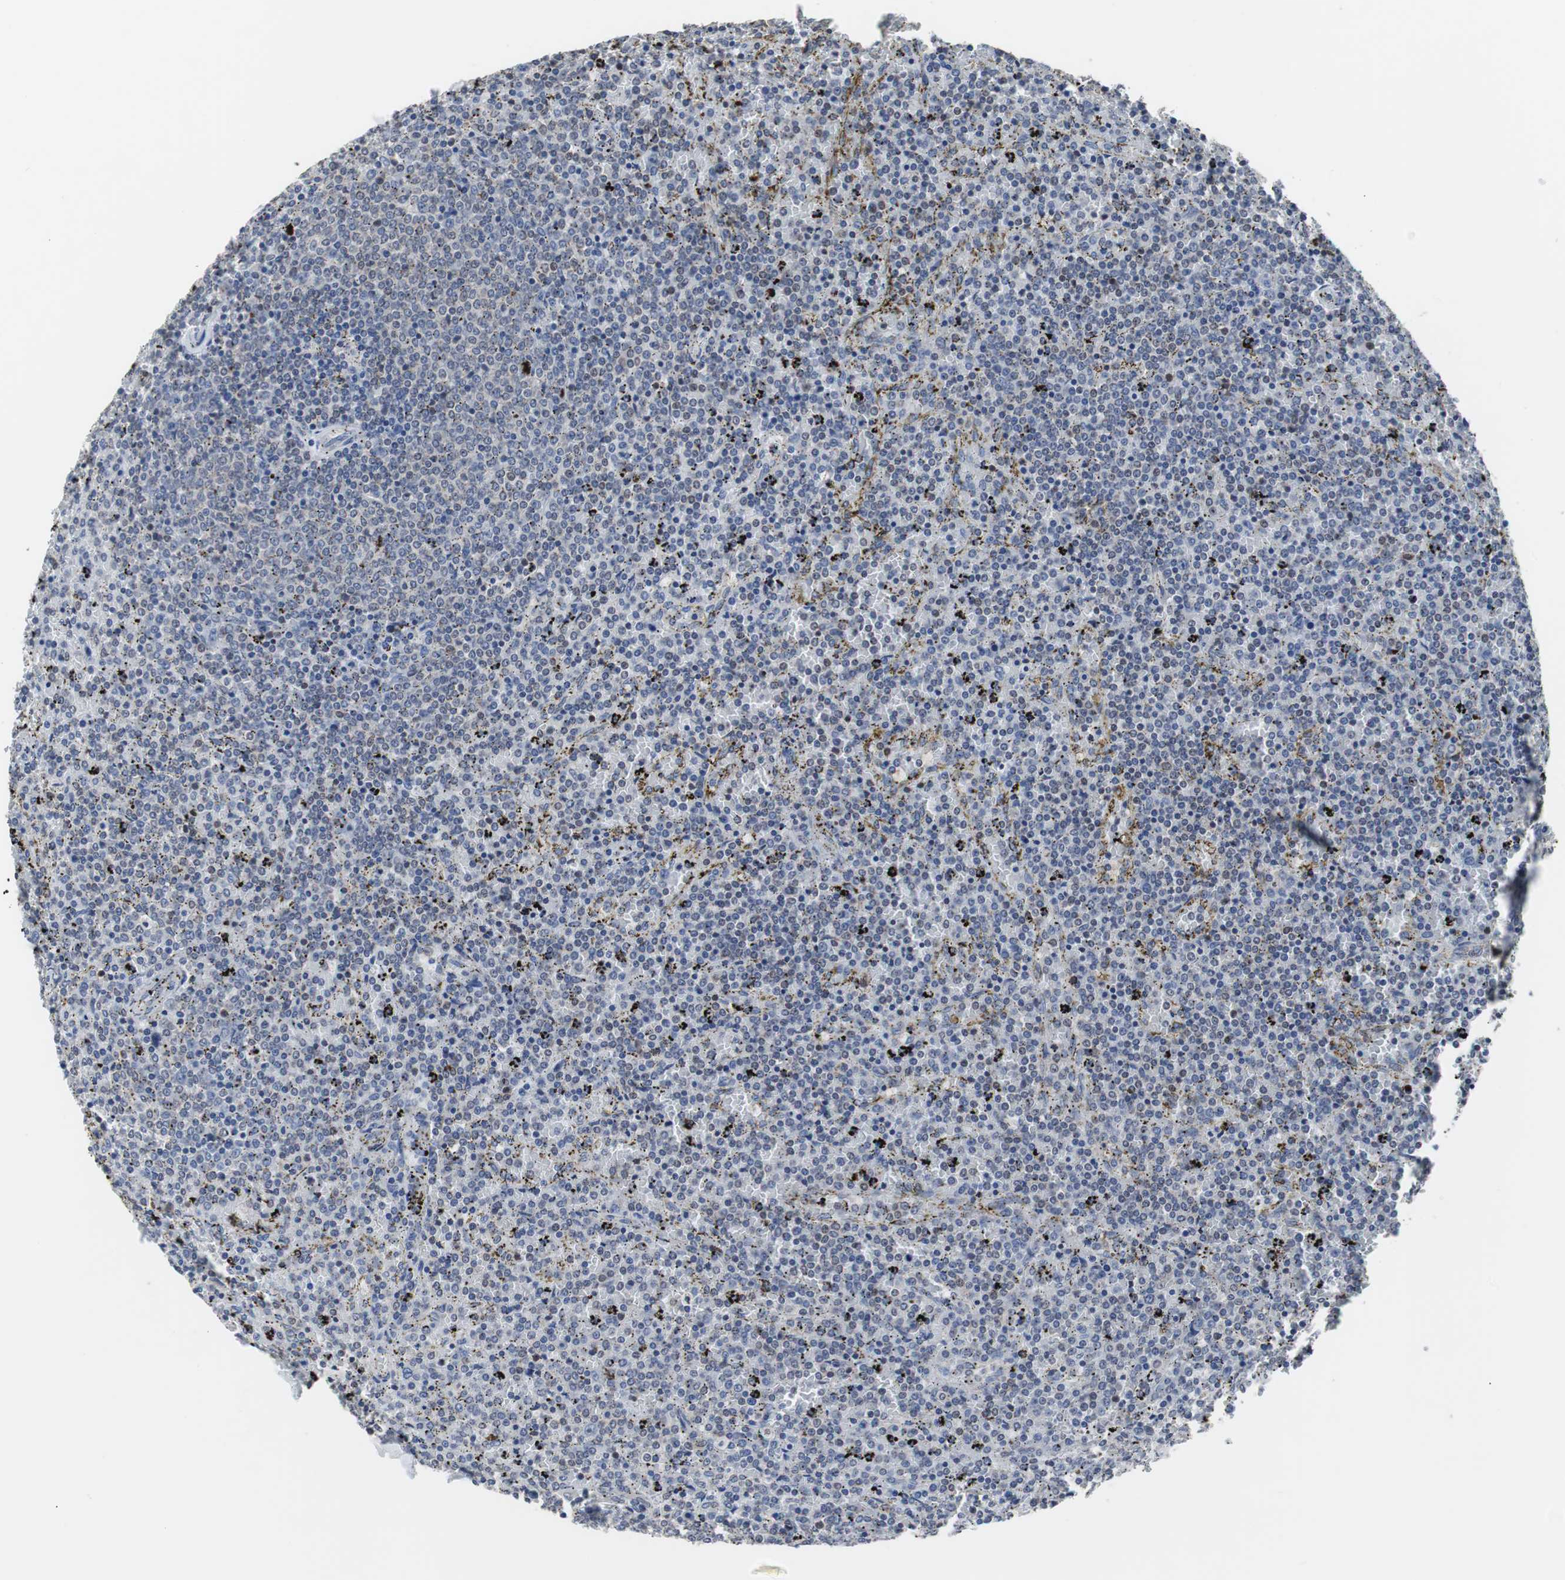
{"staining": {"intensity": "negative", "quantity": "none", "location": "none"}, "tissue": "lymphoma", "cell_type": "Tumor cells", "image_type": "cancer", "snomed": [{"axis": "morphology", "description": "Malignant lymphoma, non-Hodgkin's type, Low grade"}, {"axis": "topography", "description": "Spleen"}], "caption": "Immunohistochemistry image of human malignant lymphoma, non-Hodgkin's type (low-grade) stained for a protein (brown), which reveals no positivity in tumor cells.", "gene": "RBM47", "patient": {"sex": "female", "age": 77}}